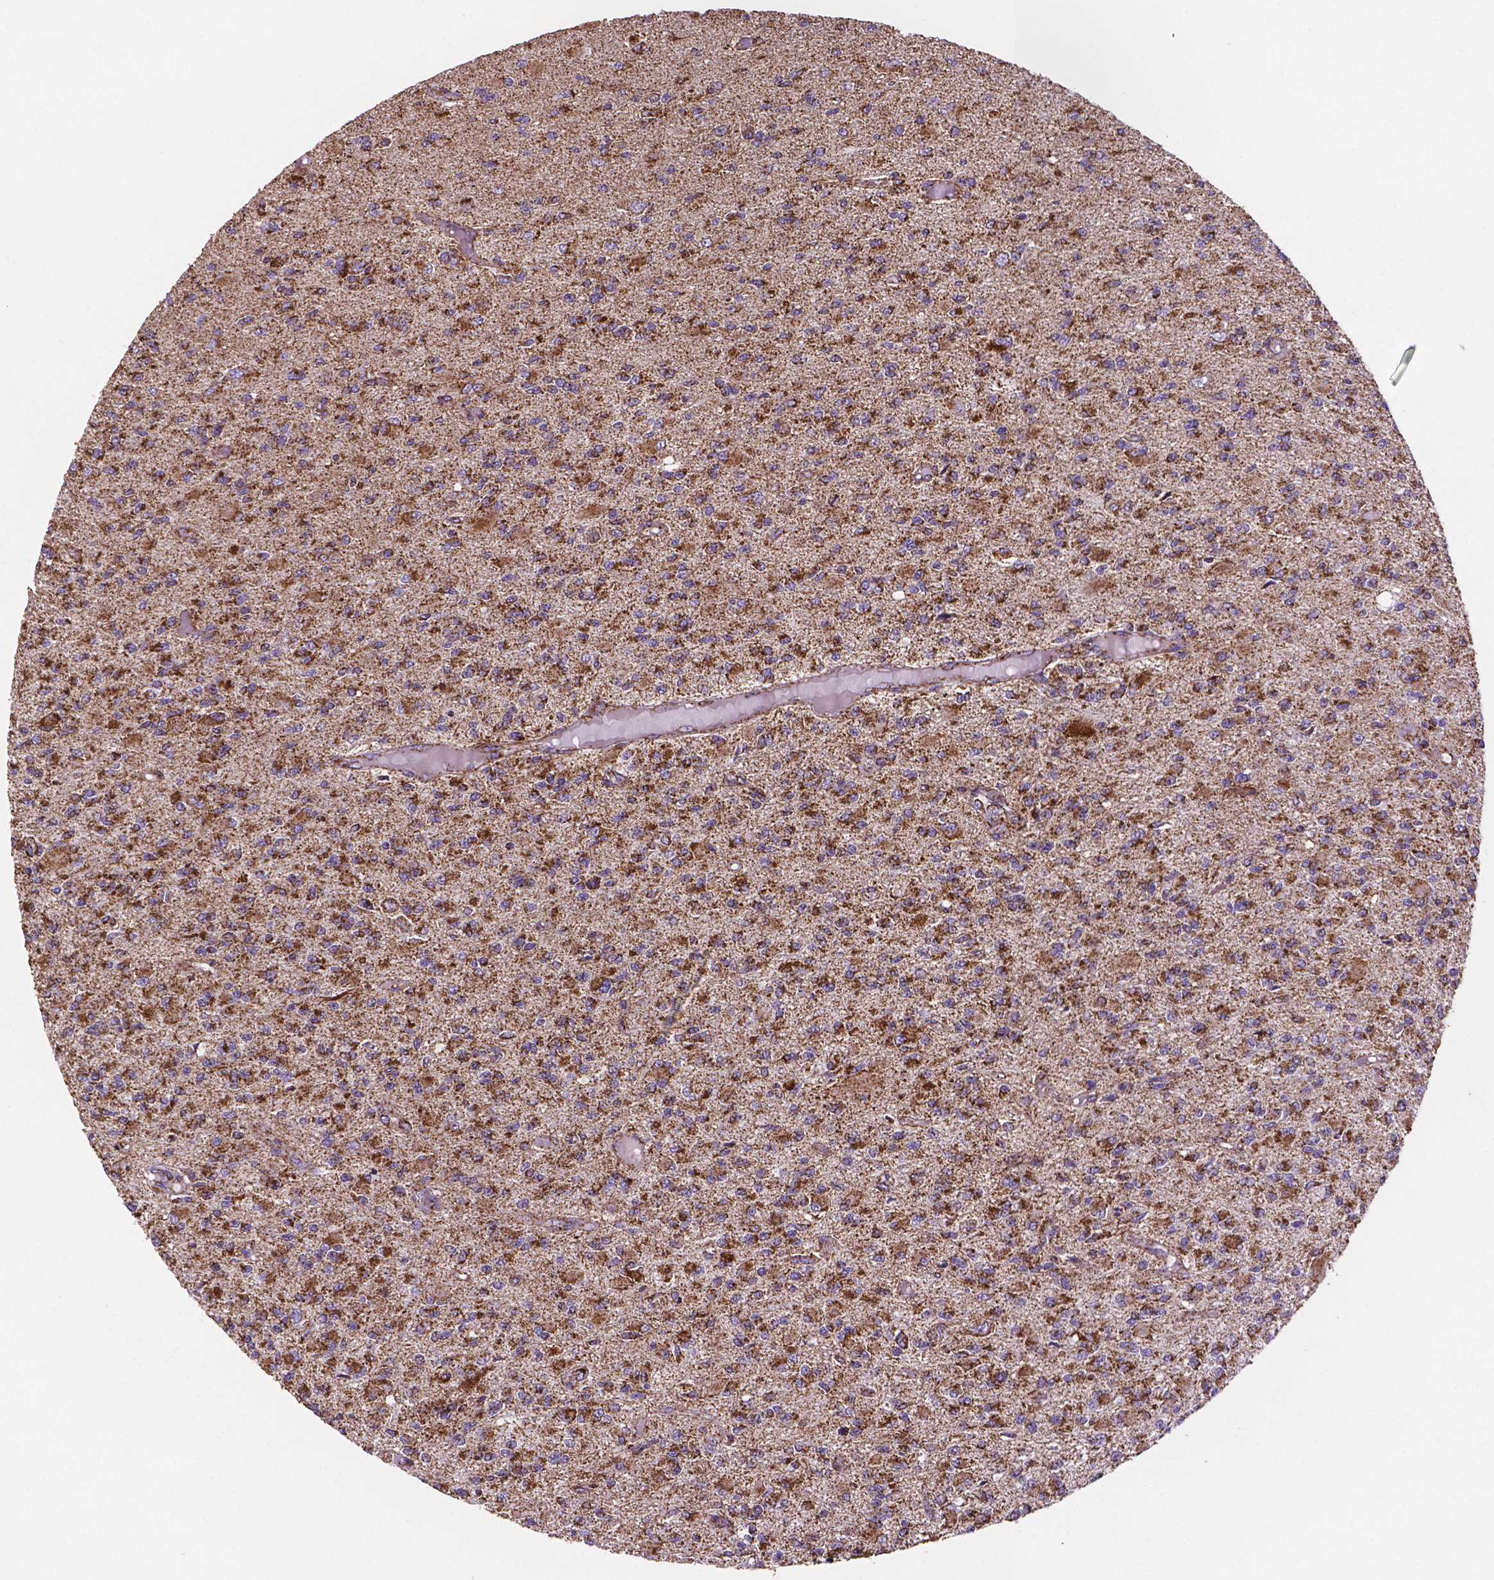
{"staining": {"intensity": "strong", "quantity": ">75%", "location": "cytoplasmic/membranous"}, "tissue": "glioma", "cell_type": "Tumor cells", "image_type": "cancer", "snomed": [{"axis": "morphology", "description": "Glioma, malignant, High grade"}, {"axis": "topography", "description": "Brain"}], "caption": "Protein positivity by immunohistochemistry demonstrates strong cytoplasmic/membranous positivity in about >75% of tumor cells in malignant high-grade glioma.", "gene": "HSPD1", "patient": {"sex": "female", "age": 63}}